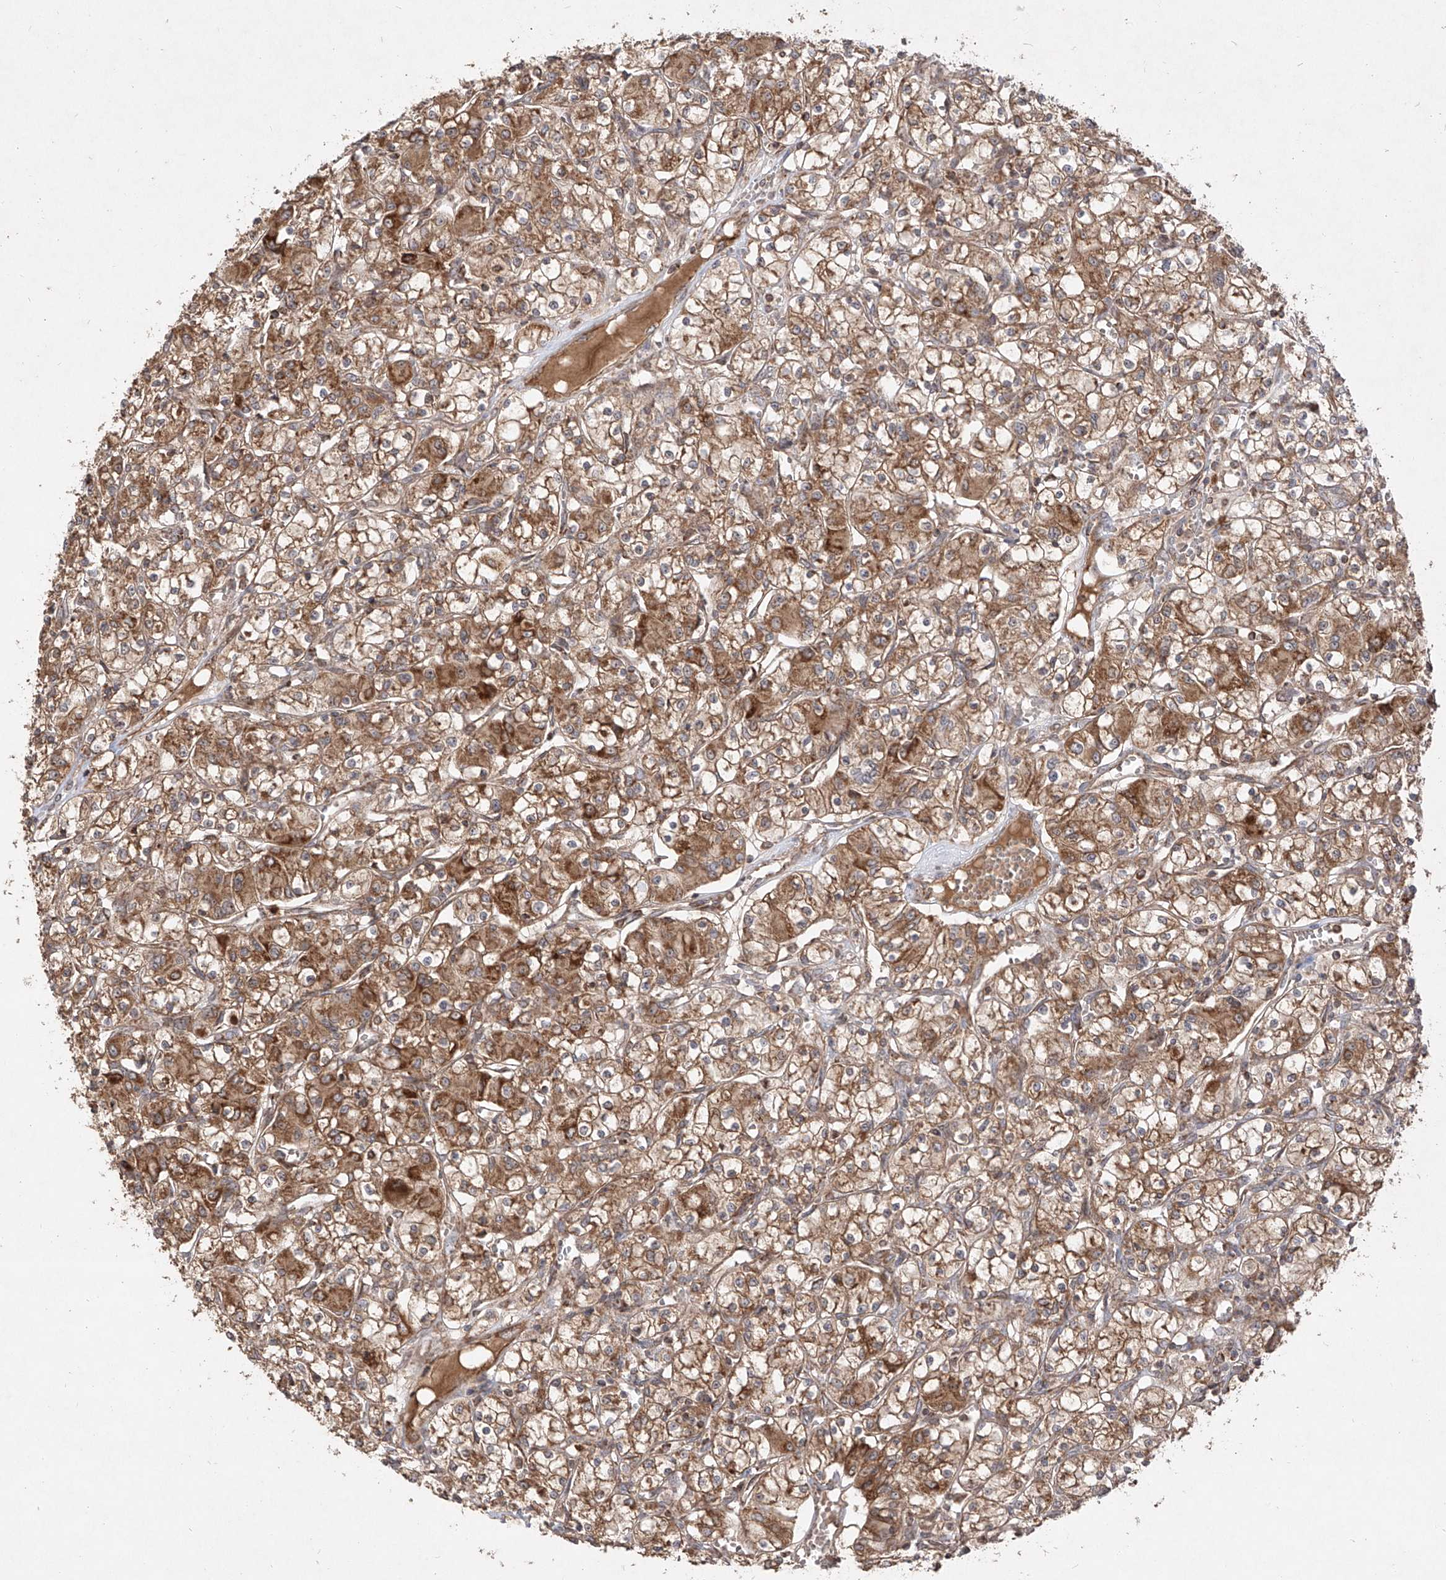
{"staining": {"intensity": "moderate", "quantity": ">75%", "location": "cytoplasmic/membranous"}, "tissue": "renal cancer", "cell_type": "Tumor cells", "image_type": "cancer", "snomed": [{"axis": "morphology", "description": "Adenocarcinoma, NOS"}, {"axis": "topography", "description": "Kidney"}], "caption": "This photomicrograph shows renal adenocarcinoma stained with immunohistochemistry (IHC) to label a protein in brown. The cytoplasmic/membranous of tumor cells show moderate positivity for the protein. Nuclei are counter-stained blue.", "gene": "AIM2", "patient": {"sex": "female", "age": 59}}